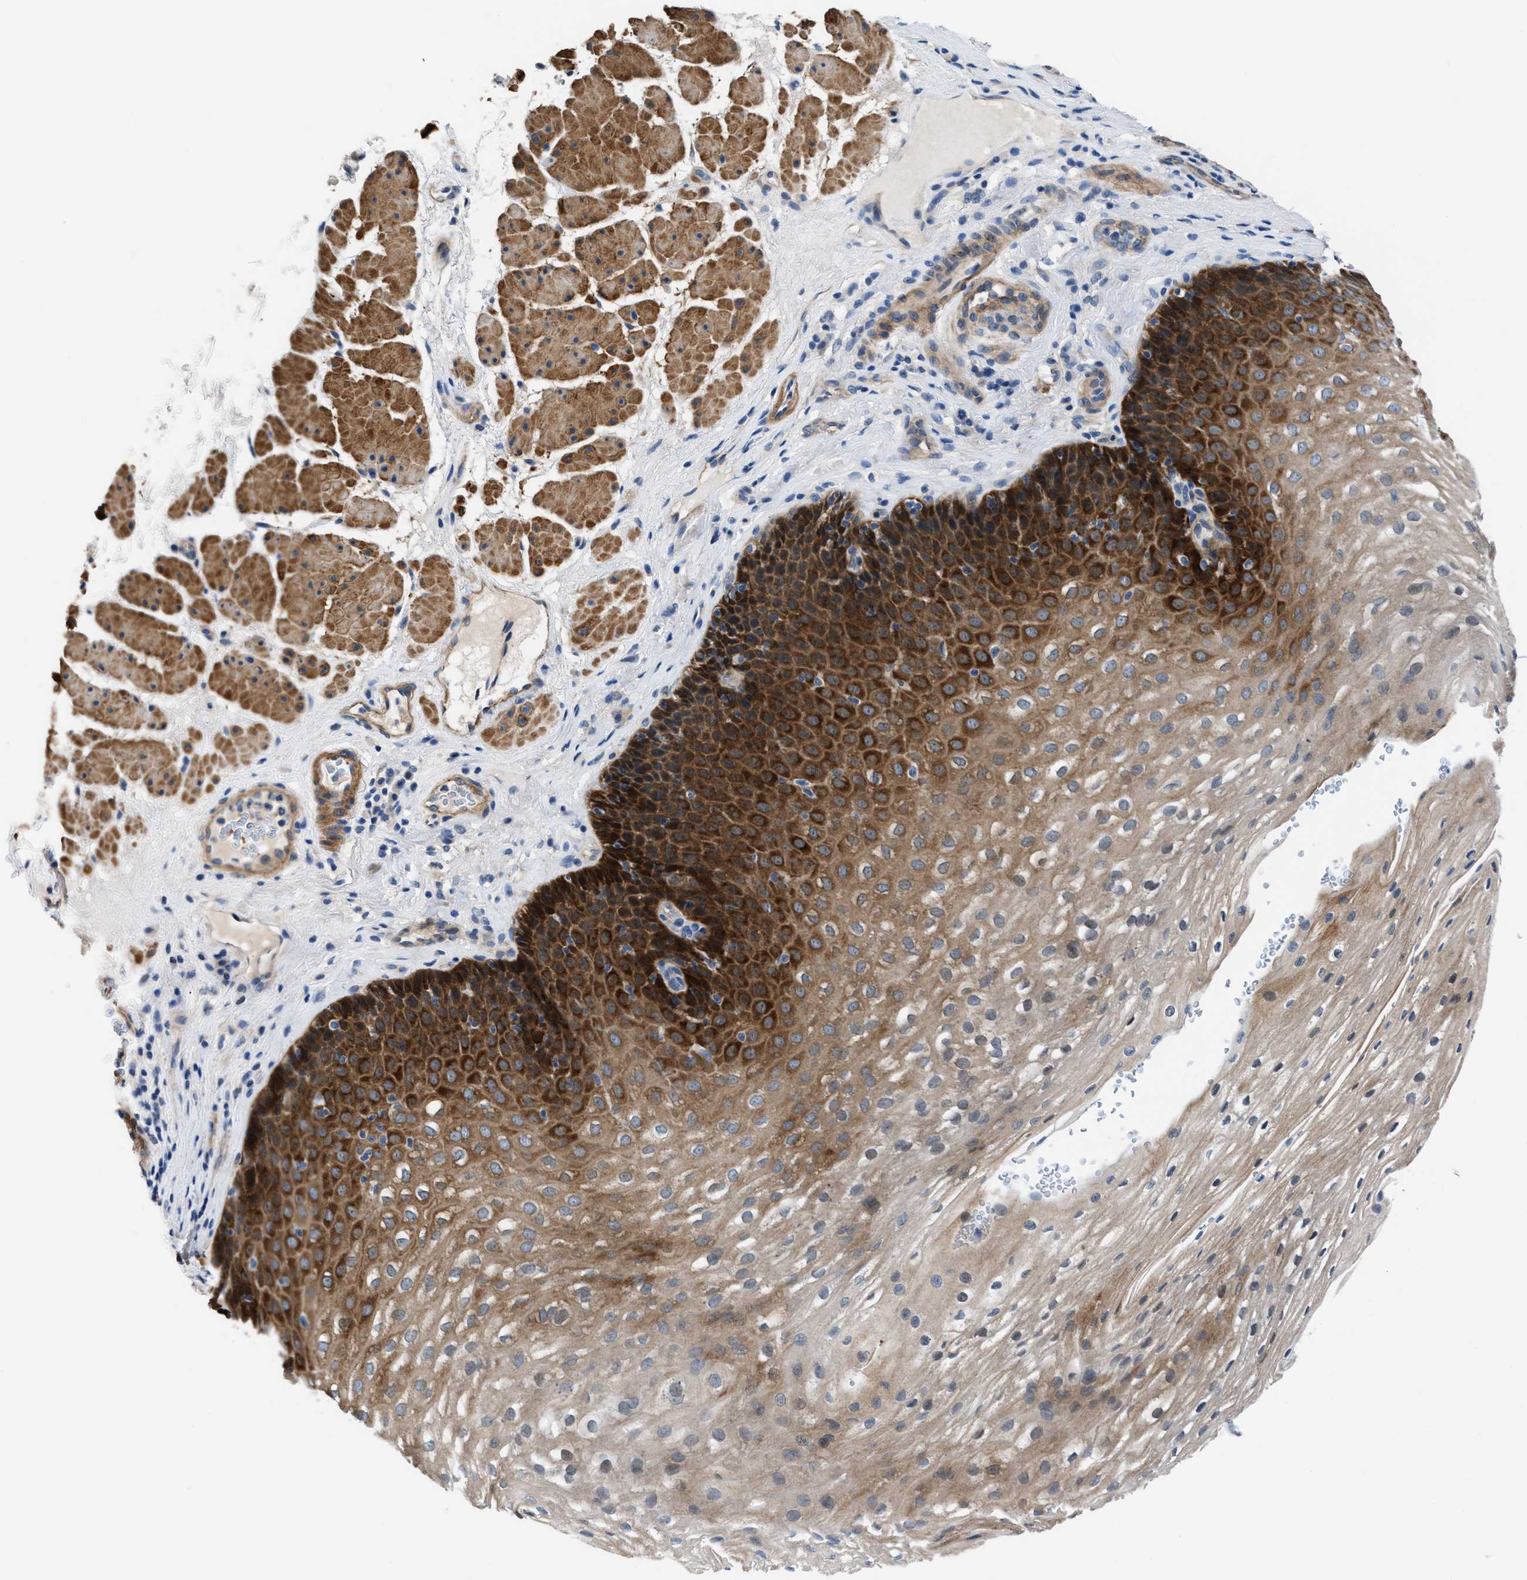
{"staining": {"intensity": "strong", "quantity": "25%-75%", "location": "cytoplasmic/membranous"}, "tissue": "esophagus", "cell_type": "Squamous epithelial cells", "image_type": "normal", "snomed": [{"axis": "morphology", "description": "Normal tissue, NOS"}, {"axis": "topography", "description": "Esophagus"}], "caption": "Immunohistochemical staining of benign esophagus reveals strong cytoplasmic/membranous protein positivity in about 25%-75% of squamous epithelial cells.", "gene": "PARG", "patient": {"sex": "female", "age": 66}}